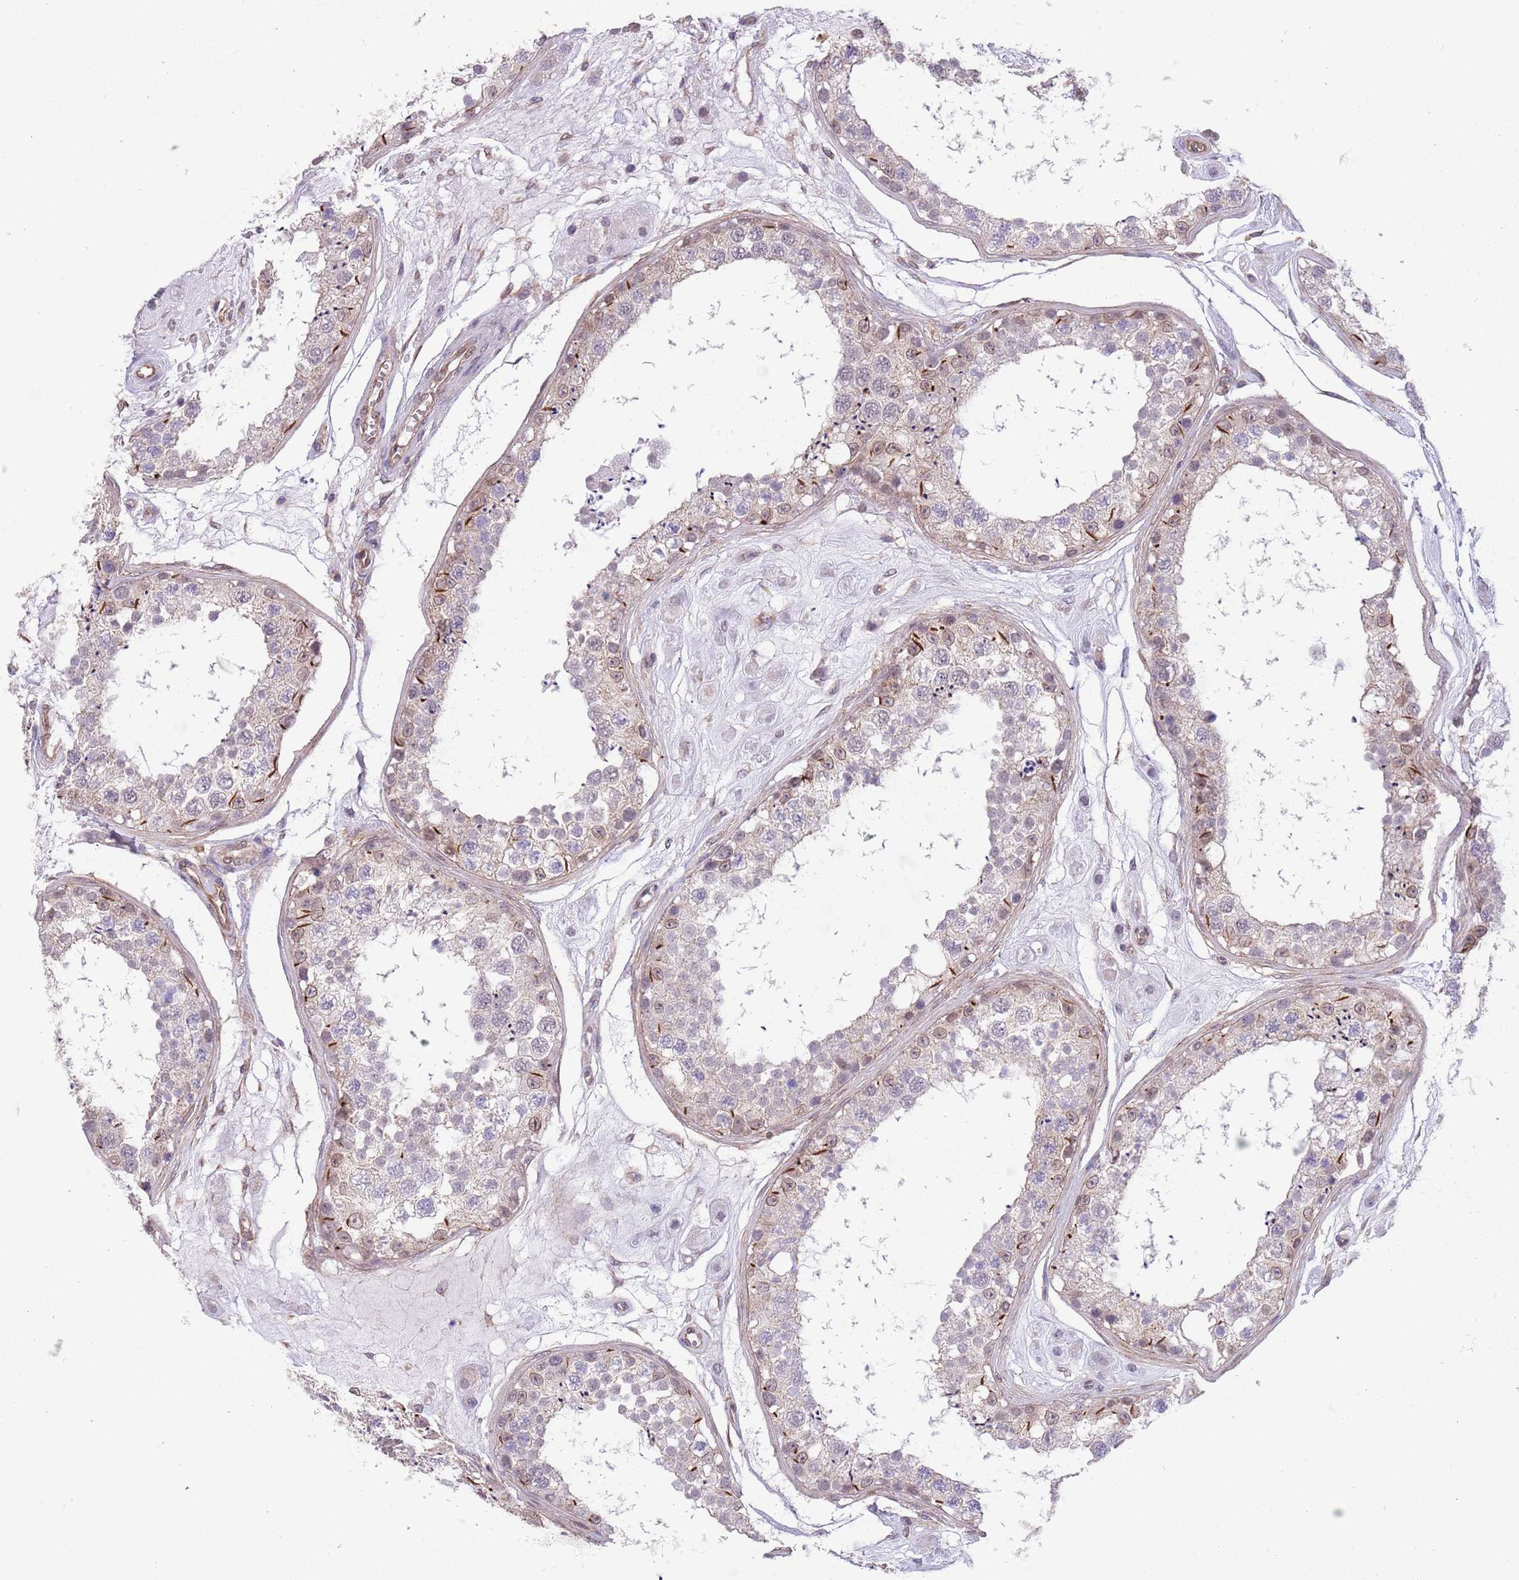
{"staining": {"intensity": "moderate", "quantity": "<25%", "location": "cytoplasmic/membranous"}, "tissue": "testis", "cell_type": "Cells in seminiferous ducts", "image_type": "normal", "snomed": [{"axis": "morphology", "description": "Normal tissue, NOS"}, {"axis": "topography", "description": "Testis"}], "caption": "This is an image of IHC staining of unremarkable testis, which shows moderate expression in the cytoplasmic/membranous of cells in seminiferous ducts.", "gene": "CREBZF", "patient": {"sex": "male", "age": 25}}